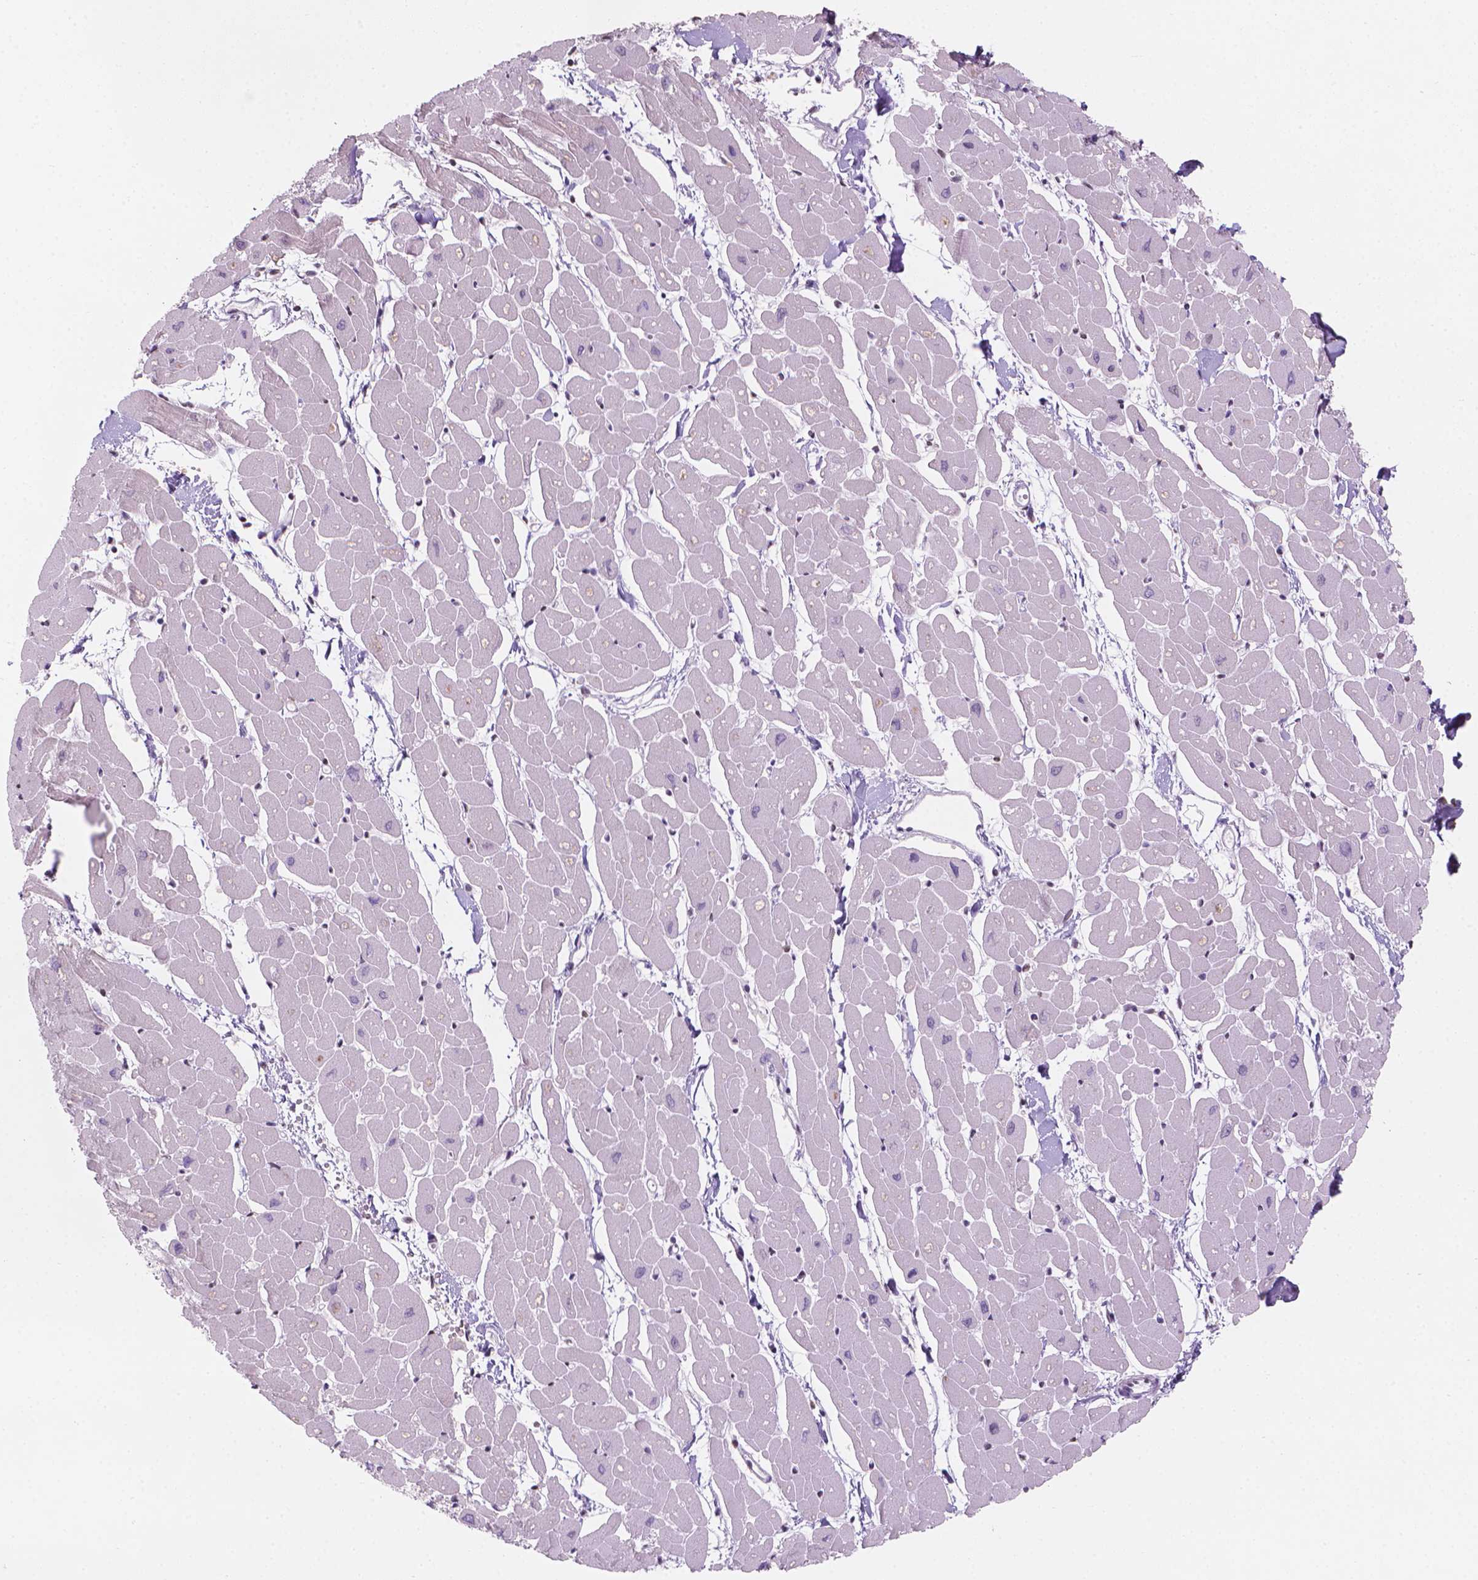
{"staining": {"intensity": "moderate", "quantity": "25%-75%", "location": "nuclear"}, "tissue": "heart muscle", "cell_type": "Cardiomyocytes", "image_type": "normal", "snomed": [{"axis": "morphology", "description": "Normal tissue, NOS"}, {"axis": "topography", "description": "Heart"}], "caption": "This image shows immunohistochemistry (IHC) staining of benign human heart muscle, with medium moderate nuclear expression in about 25%-75% of cardiomyocytes.", "gene": "PIAS2", "patient": {"sex": "male", "age": 57}}